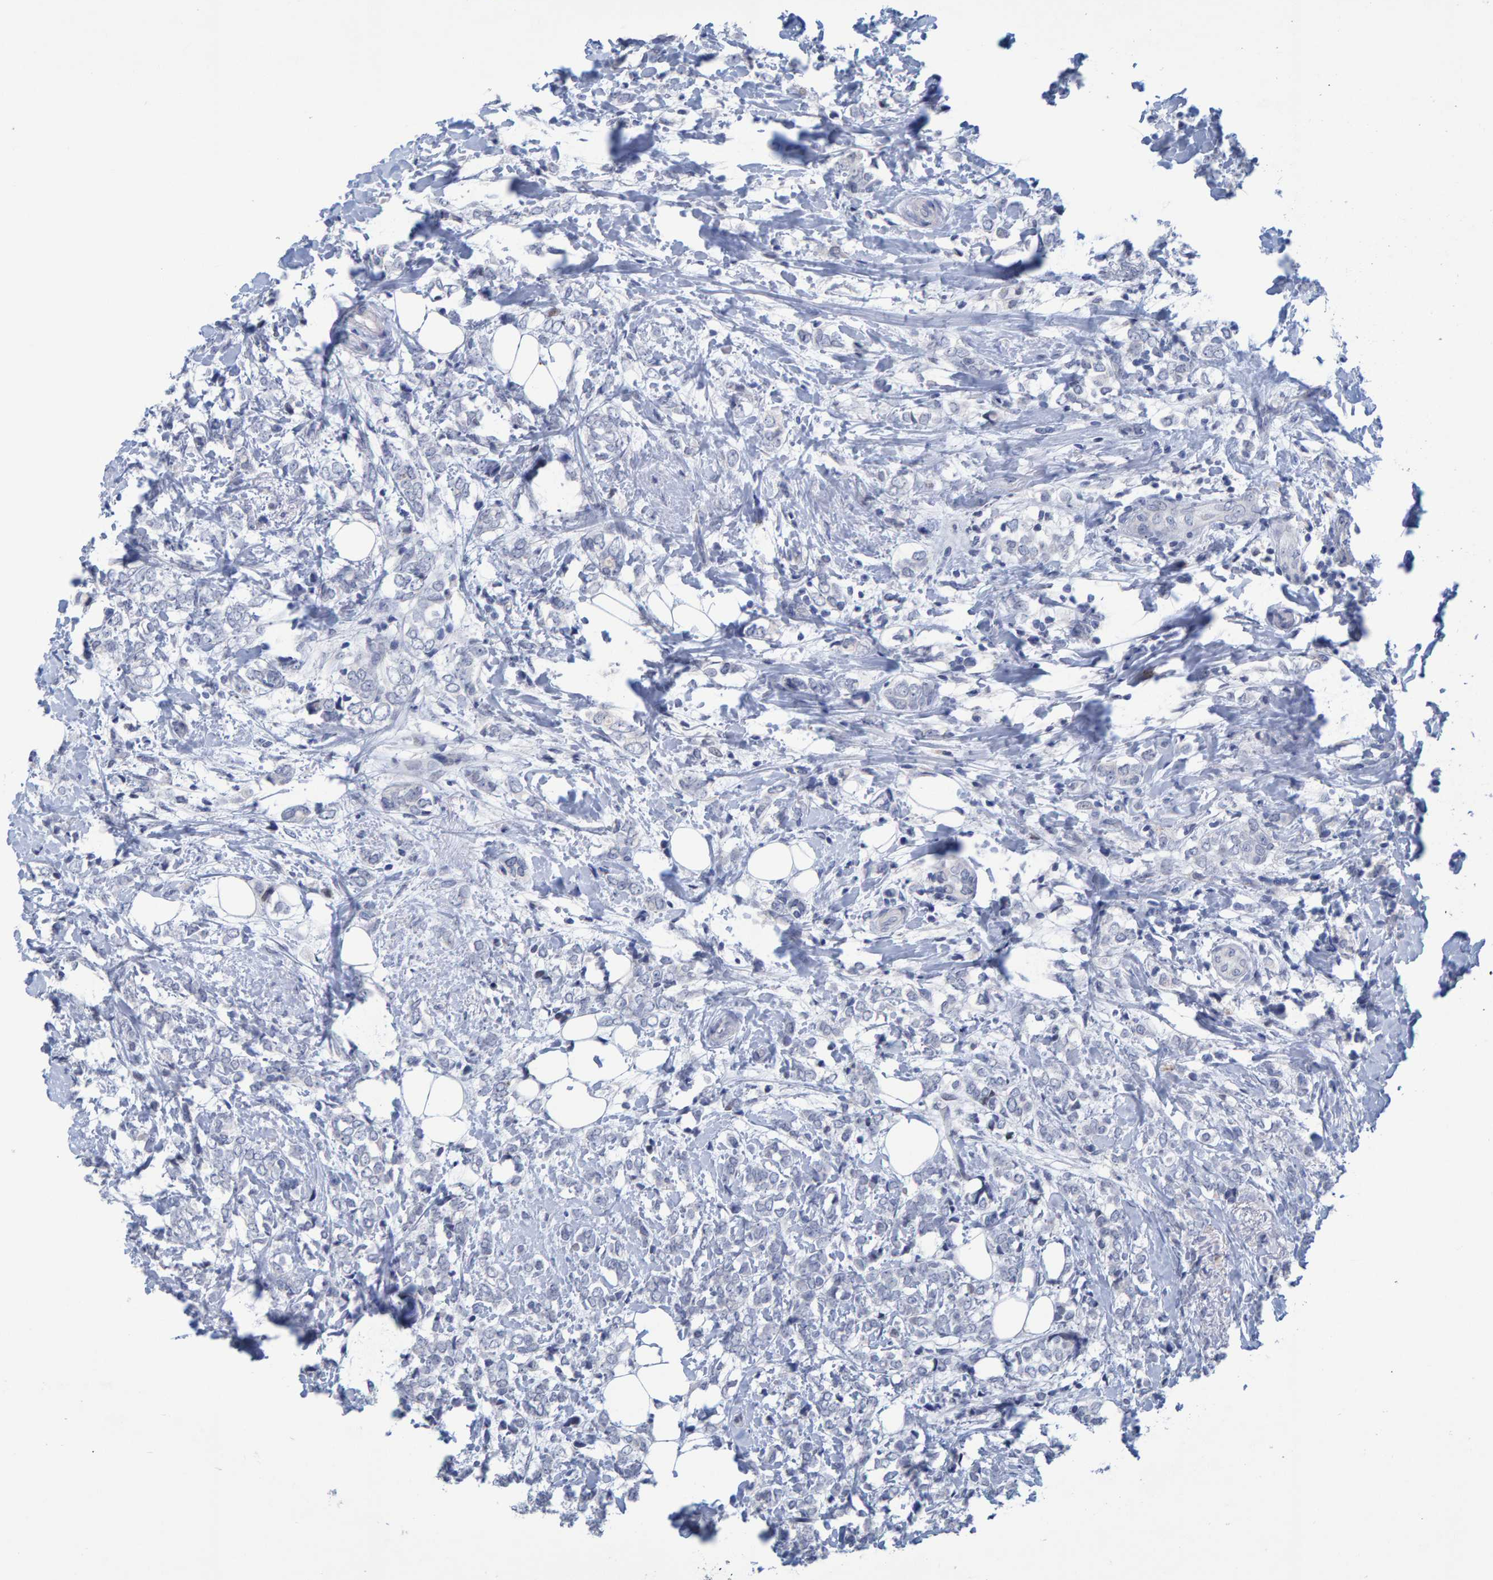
{"staining": {"intensity": "negative", "quantity": "none", "location": "none"}, "tissue": "breast cancer", "cell_type": "Tumor cells", "image_type": "cancer", "snomed": [{"axis": "morphology", "description": "Normal tissue, NOS"}, {"axis": "morphology", "description": "Lobular carcinoma"}, {"axis": "topography", "description": "Breast"}], "caption": "DAB (3,3'-diaminobenzidine) immunohistochemical staining of human breast cancer reveals no significant expression in tumor cells.", "gene": "PROCA1", "patient": {"sex": "female", "age": 47}}